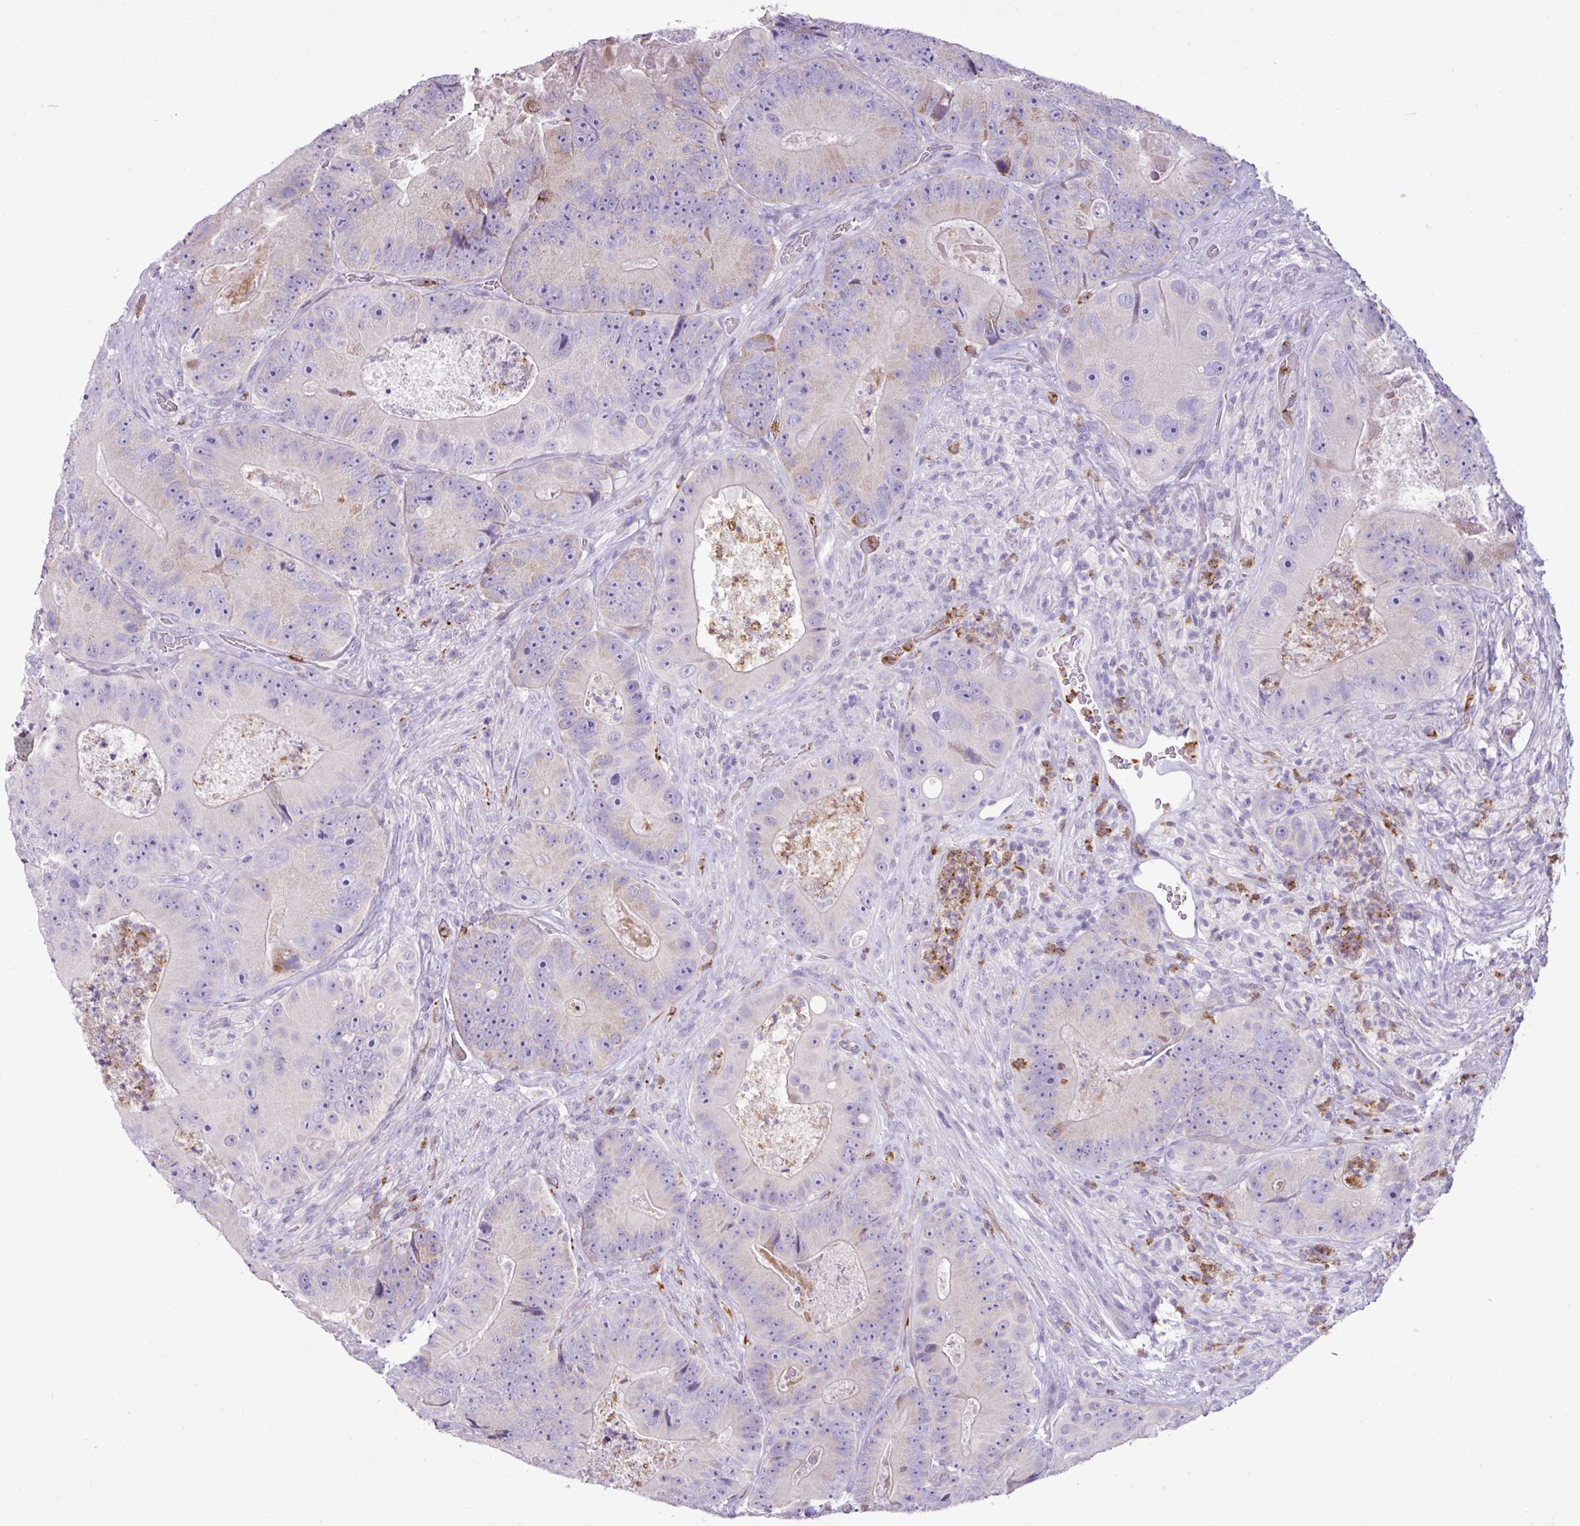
{"staining": {"intensity": "negative", "quantity": "none", "location": "none"}, "tissue": "colorectal cancer", "cell_type": "Tumor cells", "image_type": "cancer", "snomed": [{"axis": "morphology", "description": "Adenocarcinoma, NOS"}, {"axis": "topography", "description": "Colon"}], "caption": "Human colorectal cancer stained for a protein using immunohistochemistry (IHC) demonstrates no positivity in tumor cells.", "gene": "ZSCAN5A", "patient": {"sex": "female", "age": 86}}